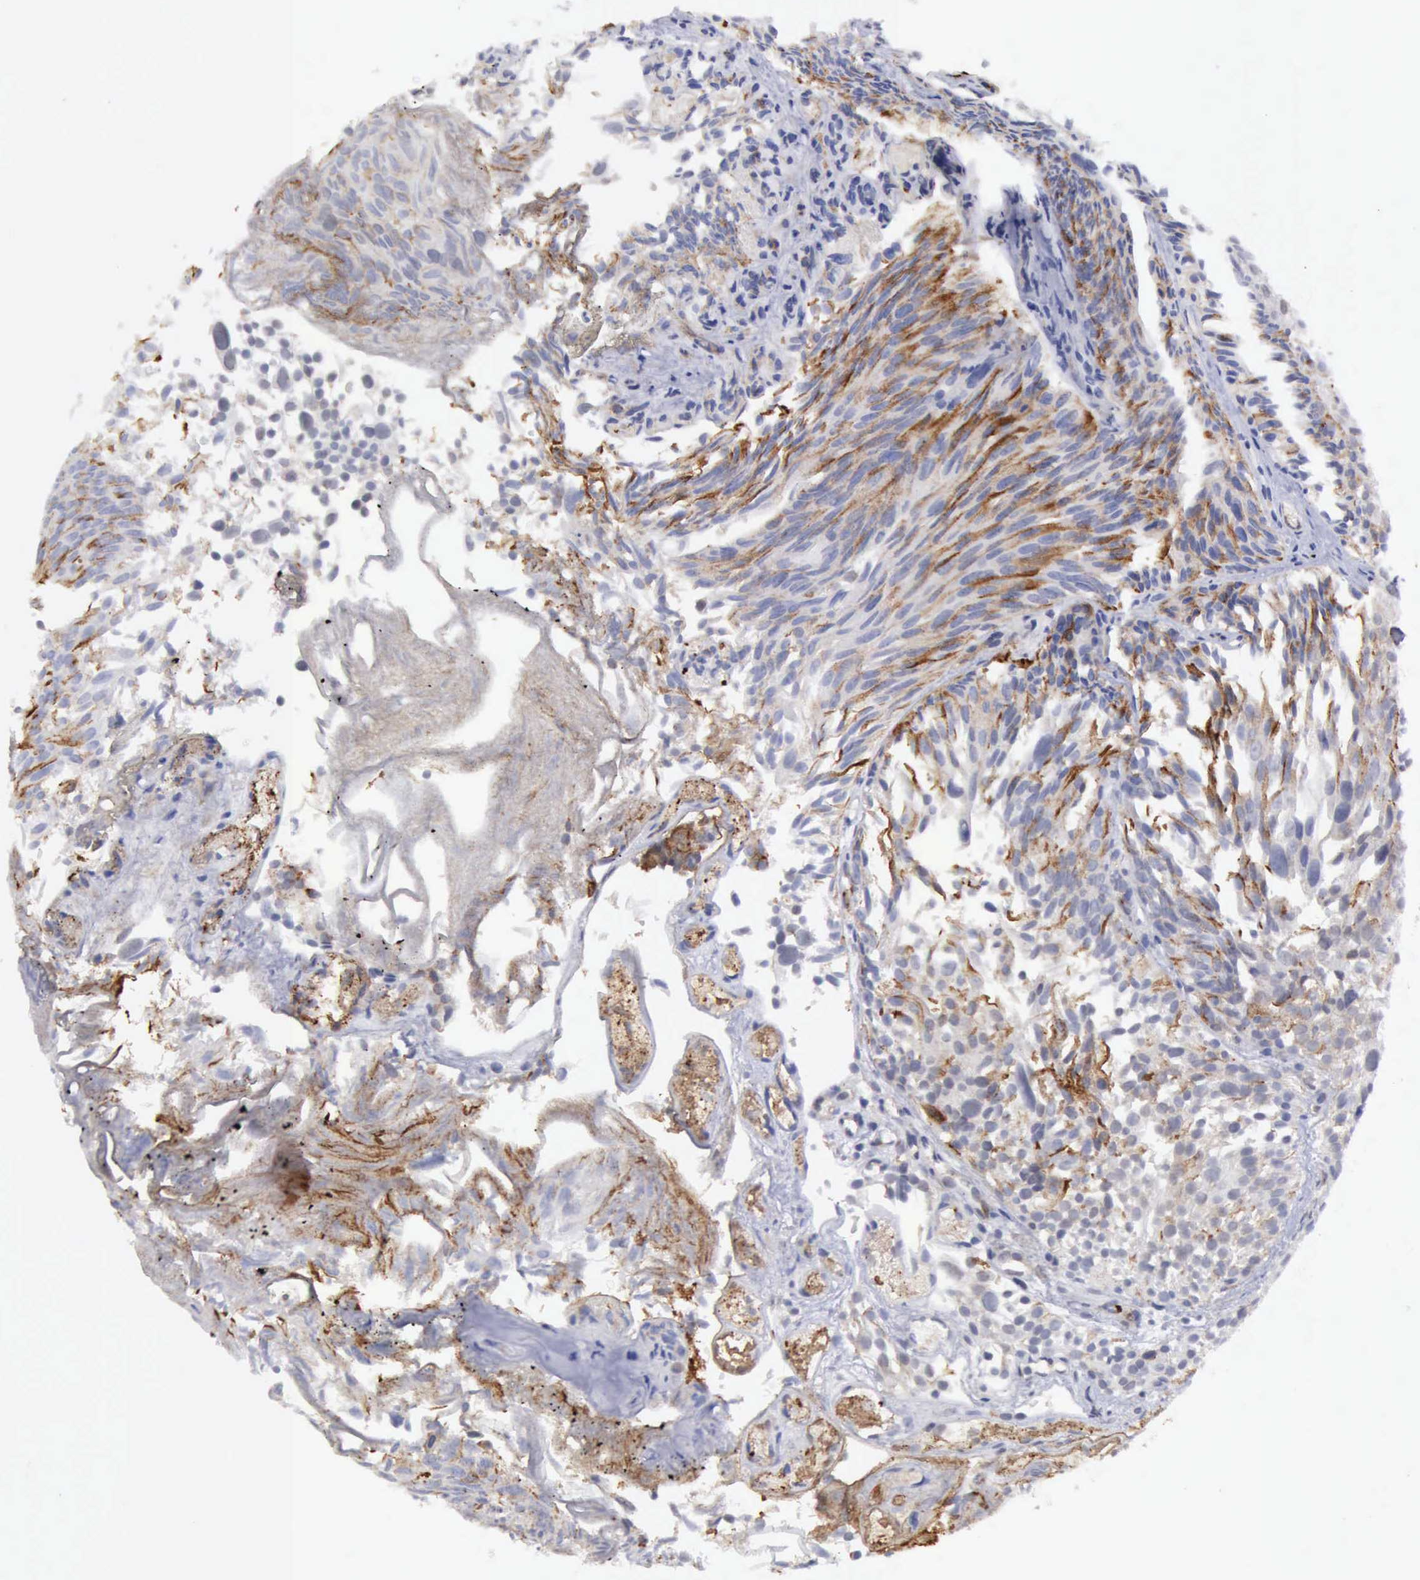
{"staining": {"intensity": "negative", "quantity": "none", "location": "none"}, "tissue": "urothelial cancer", "cell_type": "Tumor cells", "image_type": "cancer", "snomed": [{"axis": "morphology", "description": "Urothelial carcinoma, High grade"}, {"axis": "topography", "description": "Urinary bladder"}], "caption": "Protein analysis of urothelial cancer reveals no significant expression in tumor cells.", "gene": "TFRC", "patient": {"sex": "female", "age": 78}}